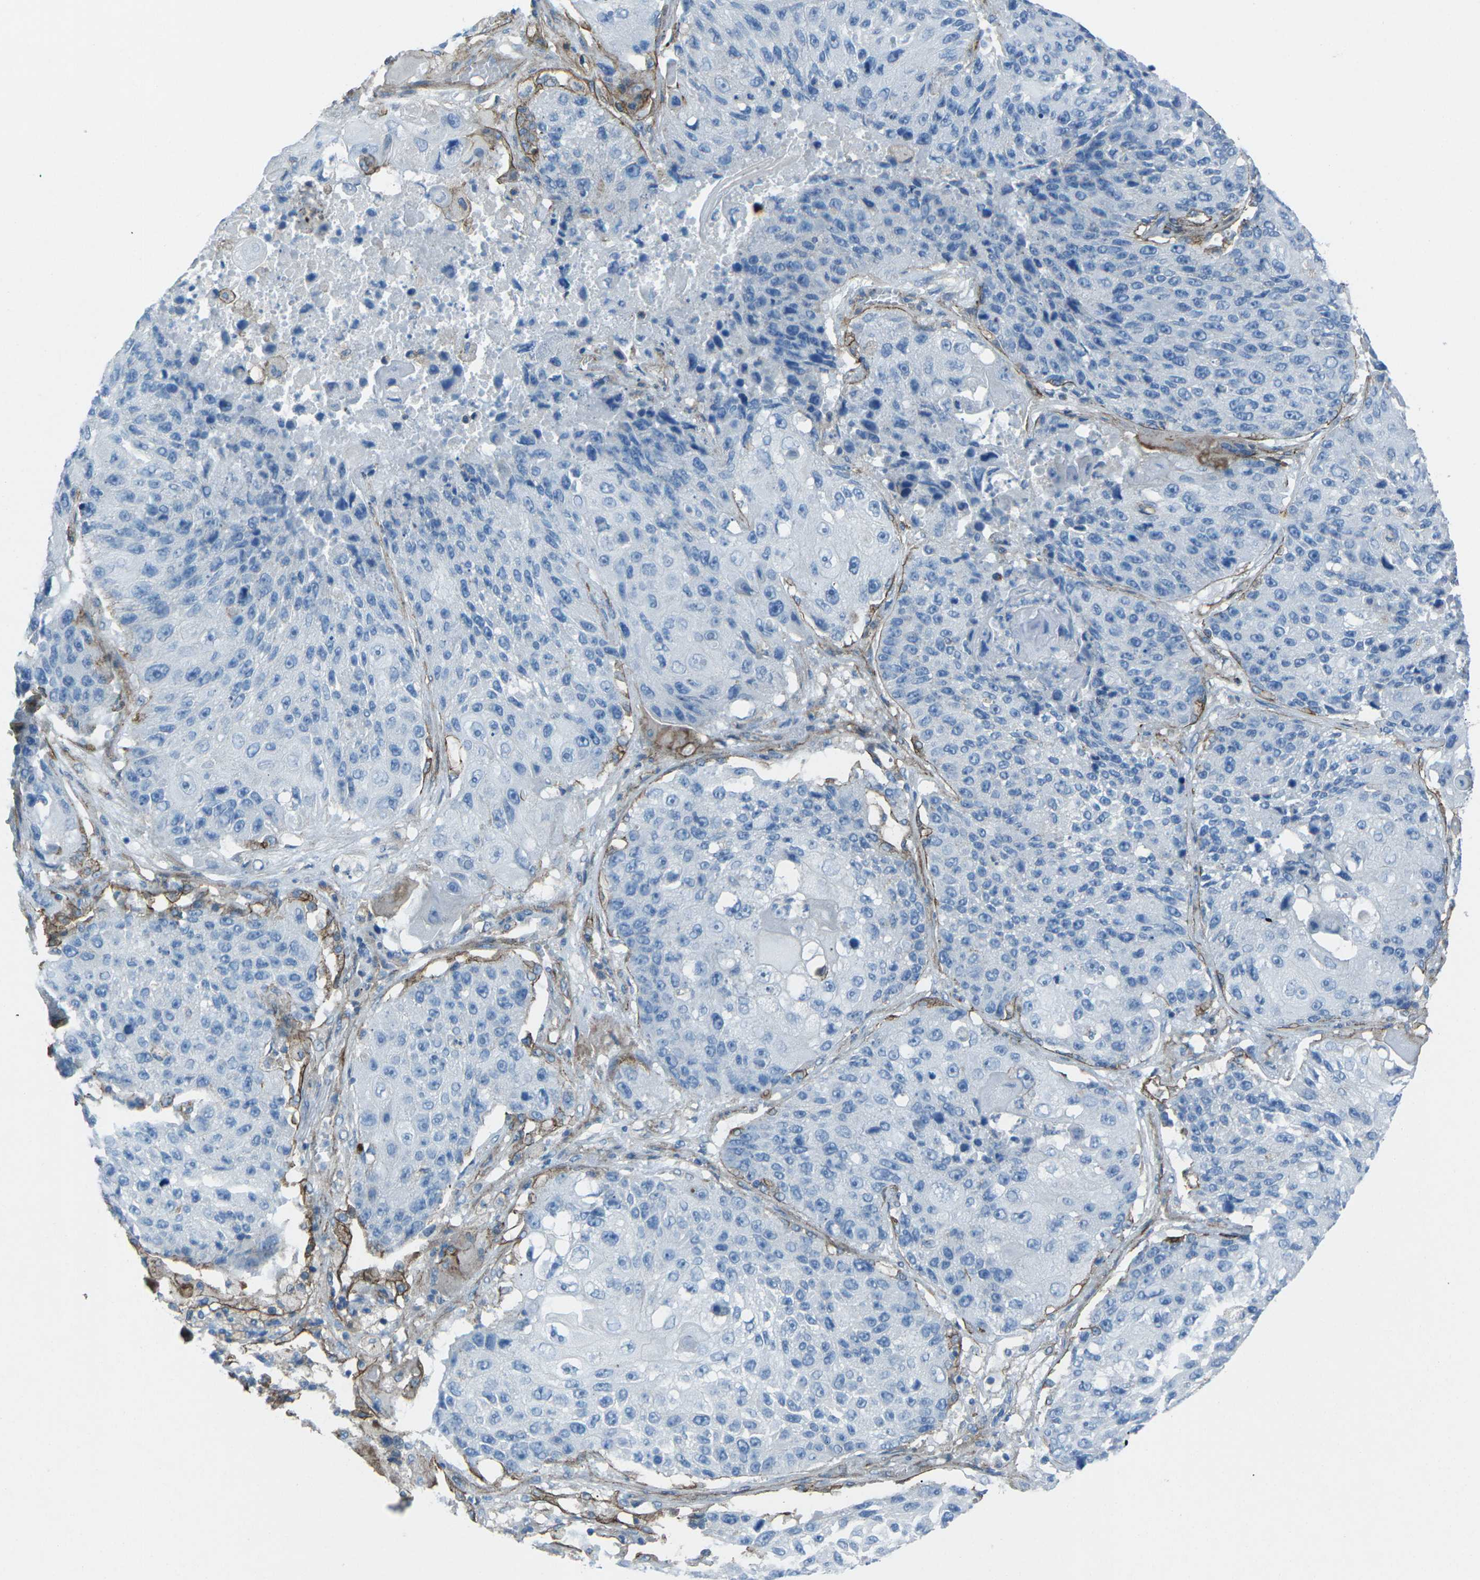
{"staining": {"intensity": "negative", "quantity": "none", "location": "none"}, "tissue": "lung cancer", "cell_type": "Tumor cells", "image_type": "cancer", "snomed": [{"axis": "morphology", "description": "Squamous cell carcinoma, NOS"}, {"axis": "topography", "description": "Lung"}], "caption": "Immunohistochemistry (IHC) photomicrograph of lung cancer stained for a protein (brown), which displays no staining in tumor cells.", "gene": "UTRN", "patient": {"sex": "male", "age": 61}}